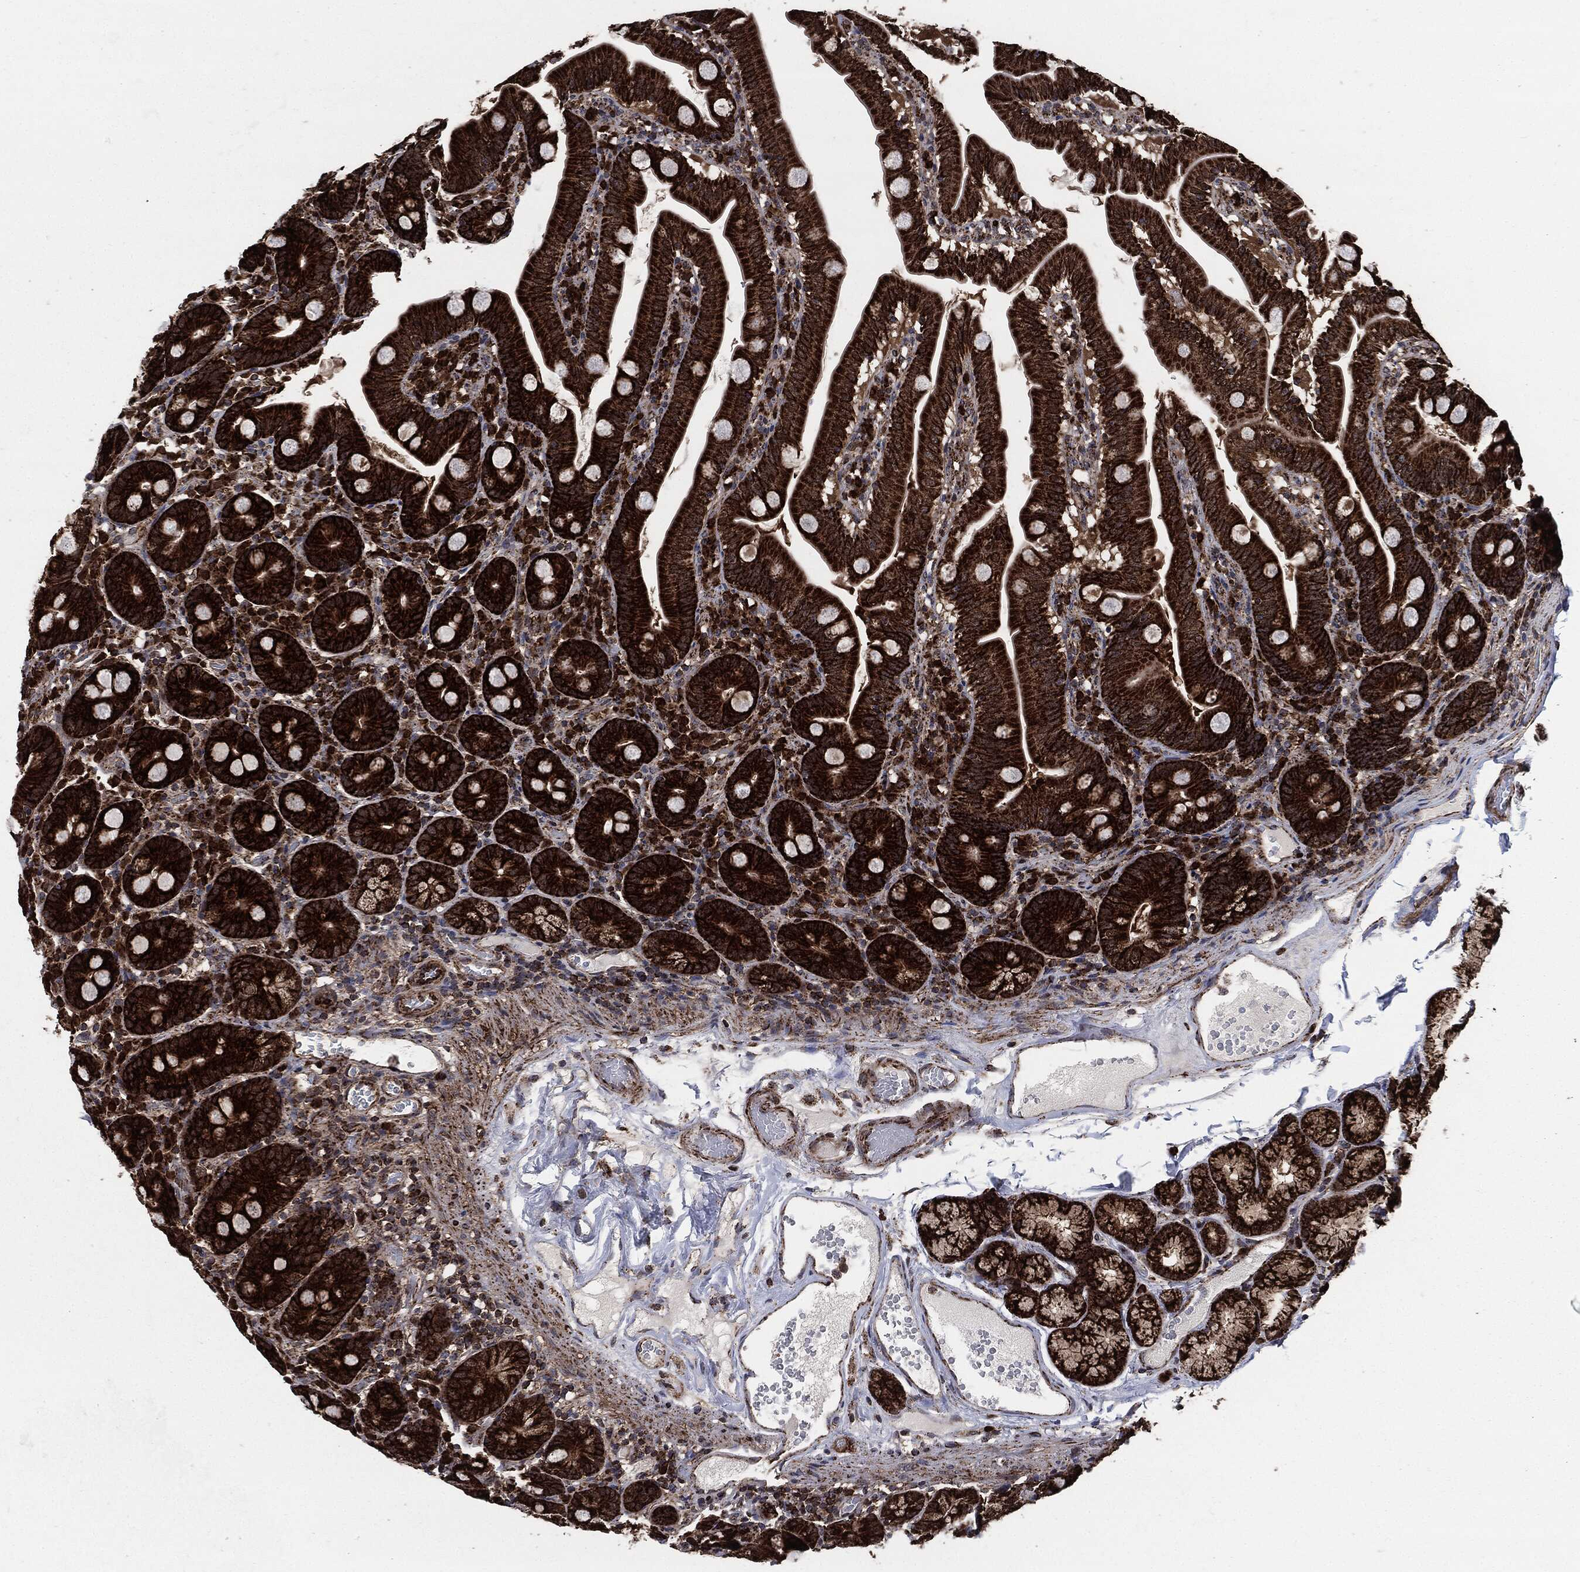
{"staining": {"intensity": "strong", "quantity": ">75%", "location": "cytoplasmic/membranous"}, "tissue": "duodenum", "cell_type": "Glandular cells", "image_type": "normal", "snomed": [{"axis": "morphology", "description": "Normal tissue, NOS"}, {"axis": "topography", "description": "Duodenum"}], "caption": "DAB (3,3'-diaminobenzidine) immunohistochemical staining of unremarkable duodenum demonstrates strong cytoplasmic/membranous protein positivity in about >75% of glandular cells. (IHC, brightfield microscopy, high magnification).", "gene": "FH", "patient": {"sex": "female", "age": 67}}